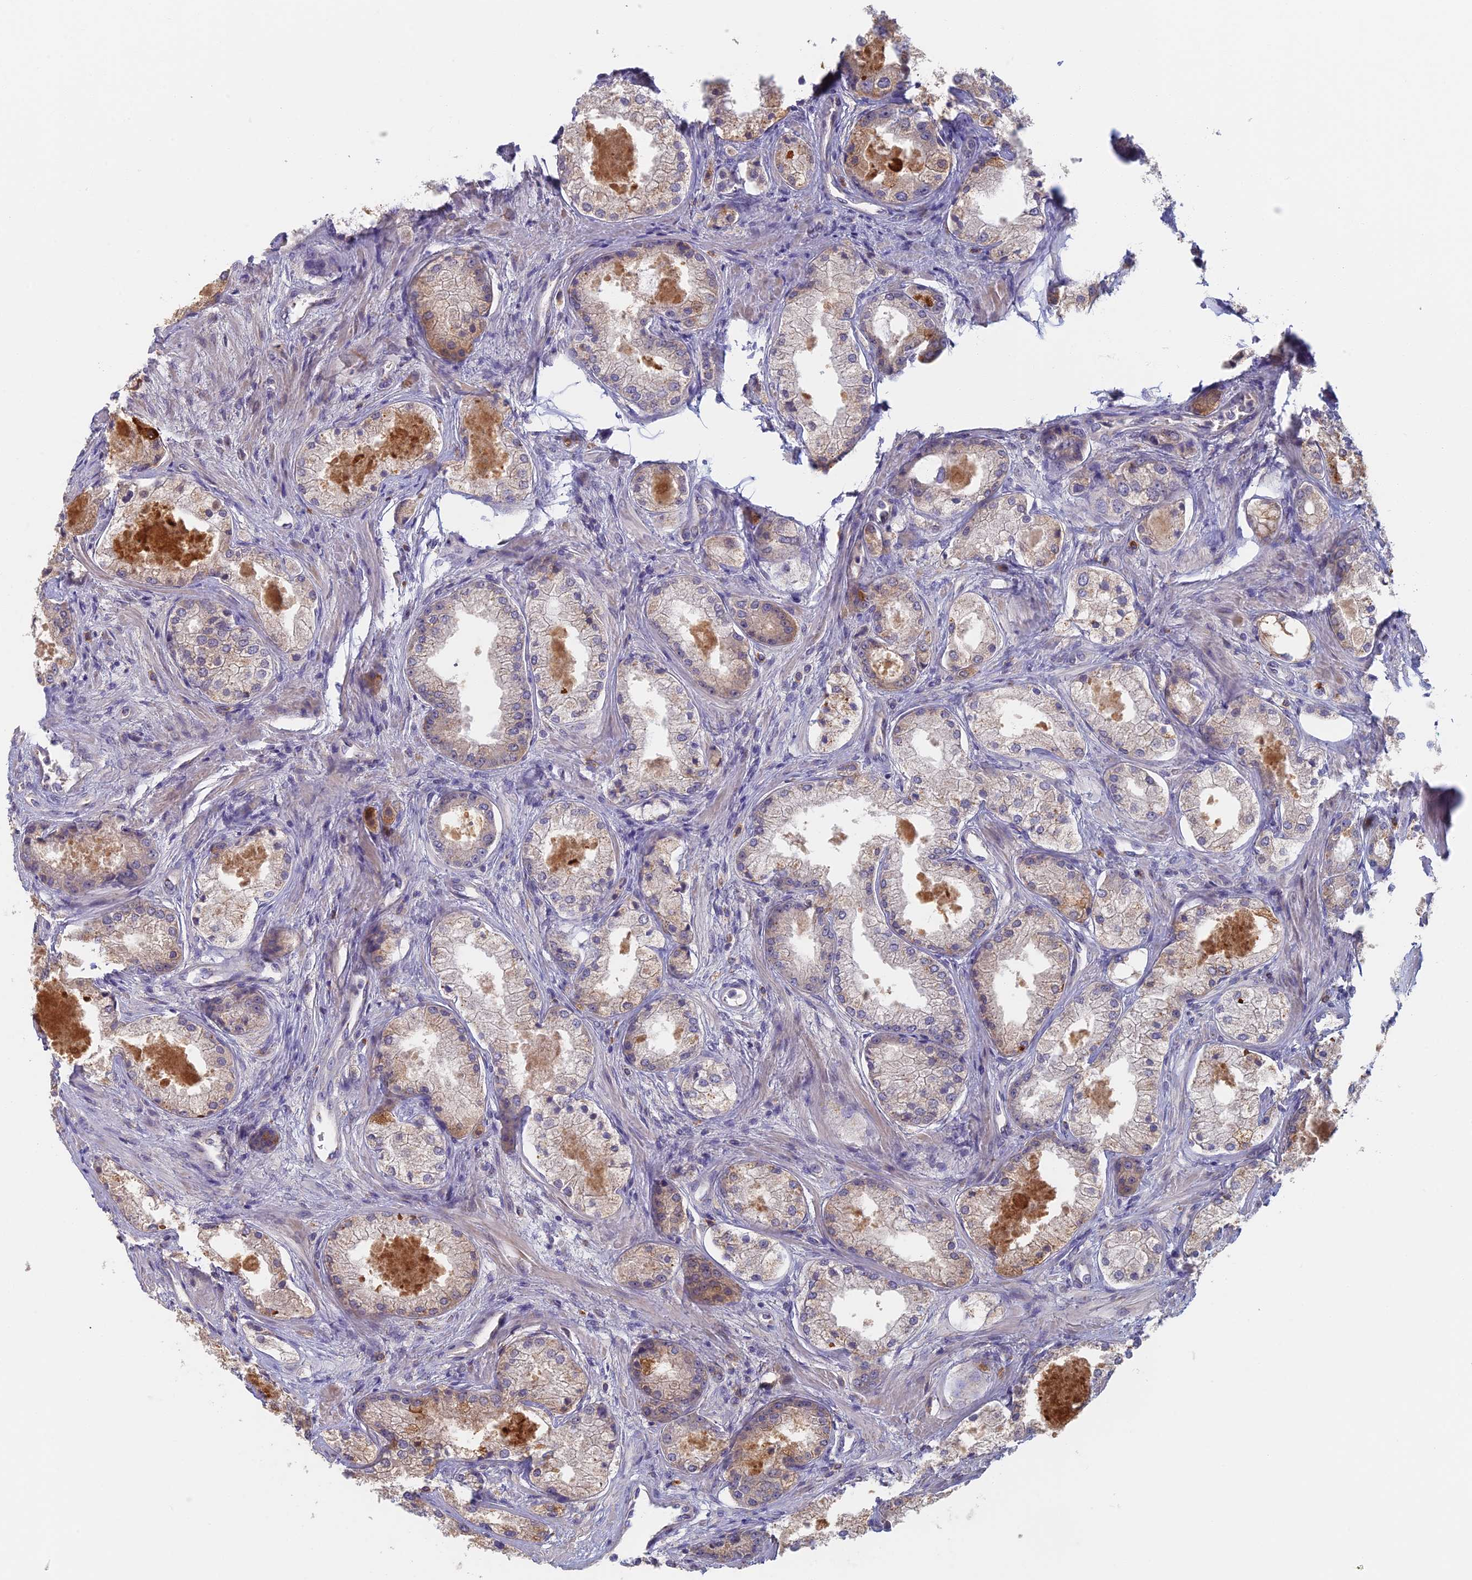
{"staining": {"intensity": "moderate", "quantity": "<25%", "location": "cytoplasmic/membranous"}, "tissue": "prostate cancer", "cell_type": "Tumor cells", "image_type": "cancer", "snomed": [{"axis": "morphology", "description": "Adenocarcinoma, Low grade"}, {"axis": "topography", "description": "Prostate"}], "caption": "A histopathology image of human prostate cancer (adenocarcinoma (low-grade)) stained for a protein exhibits moderate cytoplasmic/membranous brown staining in tumor cells. (DAB (3,3'-diaminobenzidine) IHC, brown staining for protein, blue staining for nuclei).", "gene": "GPATCH1", "patient": {"sex": "male", "age": 68}}